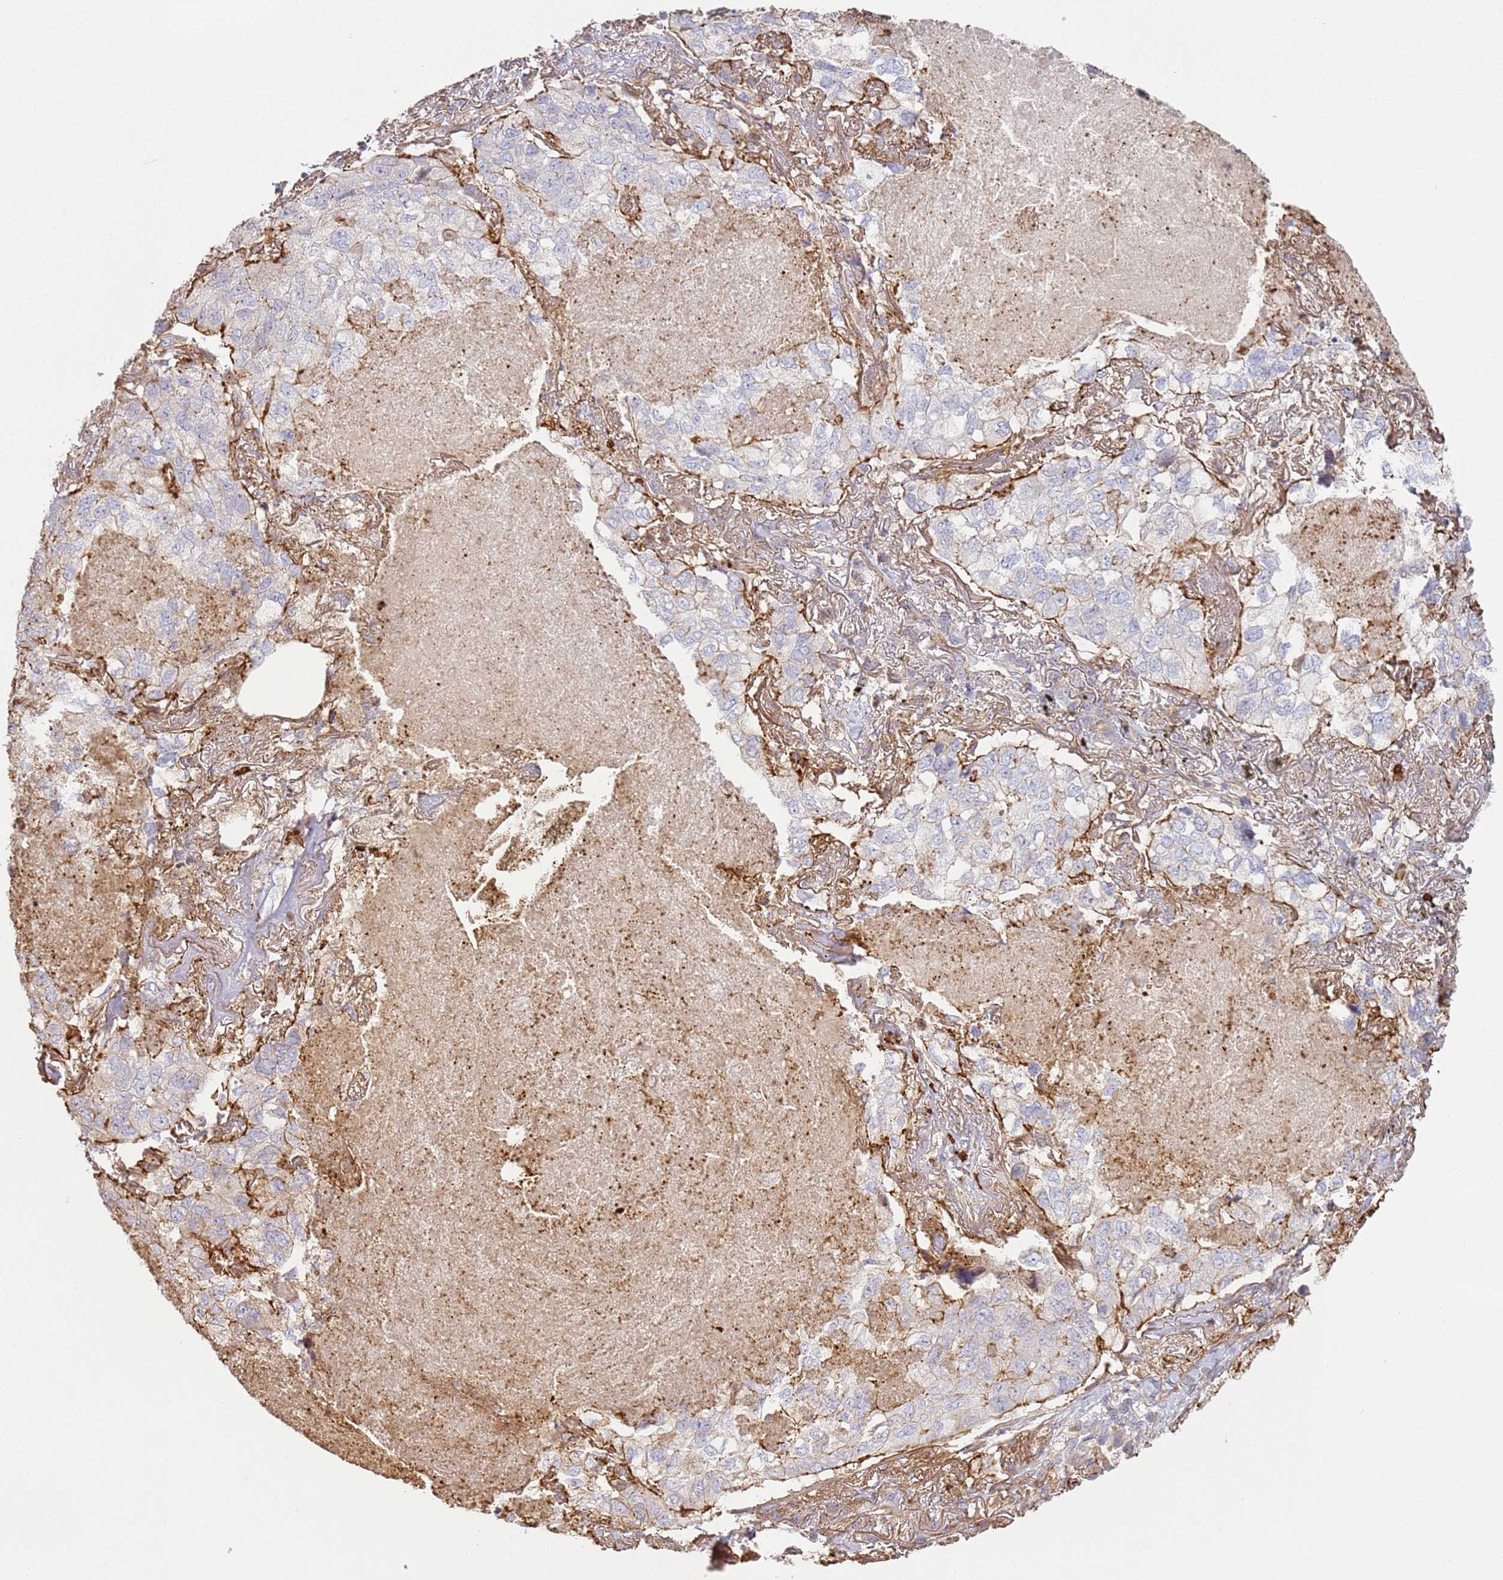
{"staining": {"intensity": "negative", "quantity": "none", "location": "none"}, "tissue": "lung cancer", "cell_type": "Tumor cells", "image_type": "cancer", "snomed": [{"axis": "morphology", "description": "Adenocarcinoma, NOS"}, {"axis": "topography", "description": "Lung"}], "caption": "Tumor cells show no significant protein positivity in lung cancer. (DAB (3,3'-diaminobenzidine) immunohistochemistry with hematoxylin counter stain).", "gene": "NDUFAF4", "patient": {"sex": "male", "age": 65}}